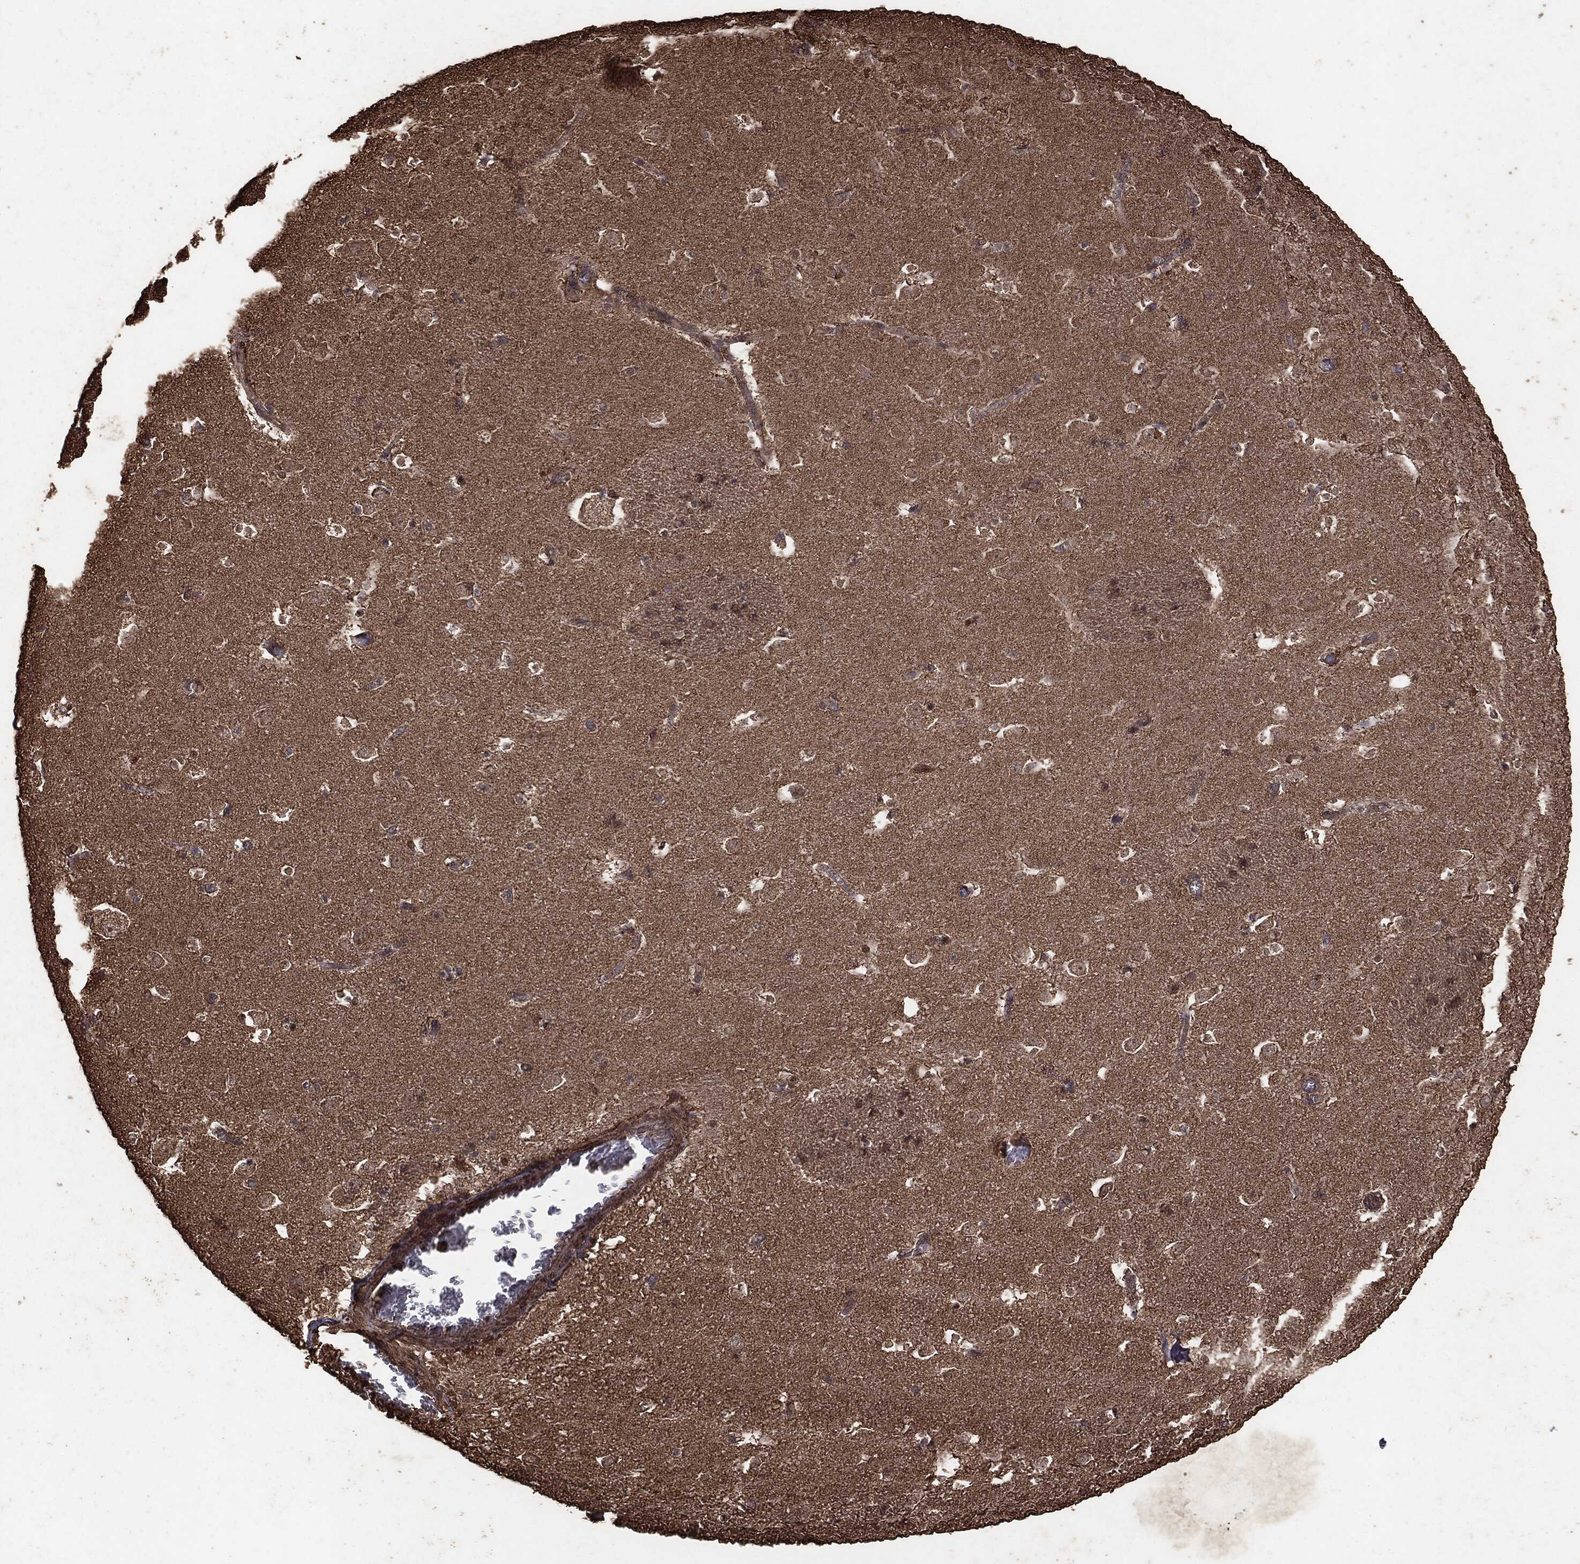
{"staining": {"intensity": "negative", "quantity": "none", "location": "none"}, "tissue": "caudate", "cell_type": "Glial cells", "image_type": "normal", "snomed": [{"axis": "morphology", "description": "Normal tissue, NOS"}, {"axis": "topography", "description": "Lateral ventricle wall"}], "caption": "Immunohistochemical staining of normal human caudate demonstrates no significant expression in glial cells.", "gene": "MTOR", "patient": {"sex": "female", "age": 42}}